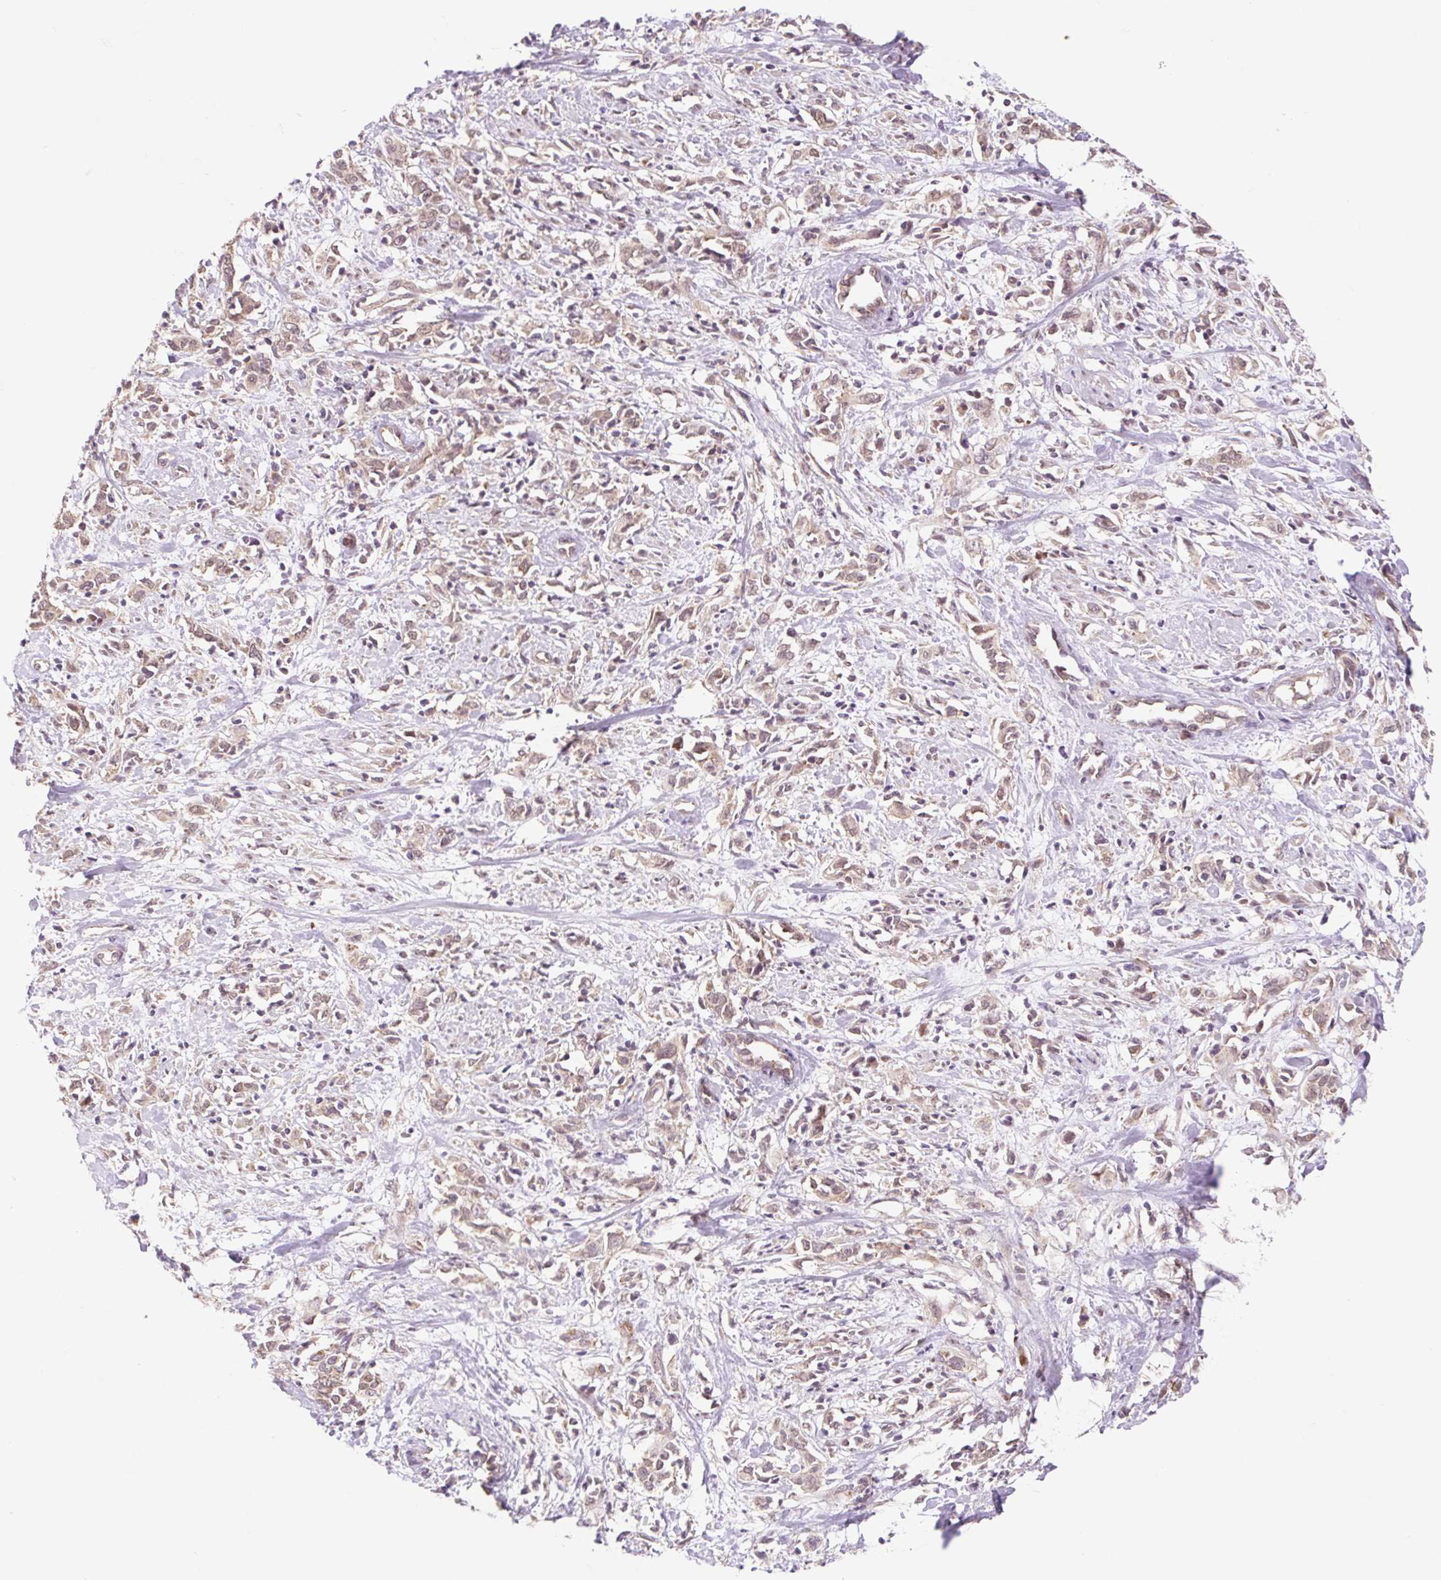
{"staining": {"intensity": "weak", "quantity": ">75%", "location": "cytoplasmic/membranous"}, "tissue": "cervical cancer", "cell_type": "Tumor cells", "image_type": "cancer", "snomed": [{"axis": "morphology", "description": "Adenocarcinoma, NOS"}, {"axis": "topography", "description": "Cervix"}], "caption": "Protein analysis of adenocarcinoma (cervical) tissue exhibits weak cytoplasmic/membranous positivity in about >75% of tumor cells. Using DAB (3,3'-diaminobenzidine) (brown) and hematoxylin (blue) stains, captured at high magnification using brightfield microscopy.", "gene": "HFE", "patient": {"sex": "female", "age": 40}}